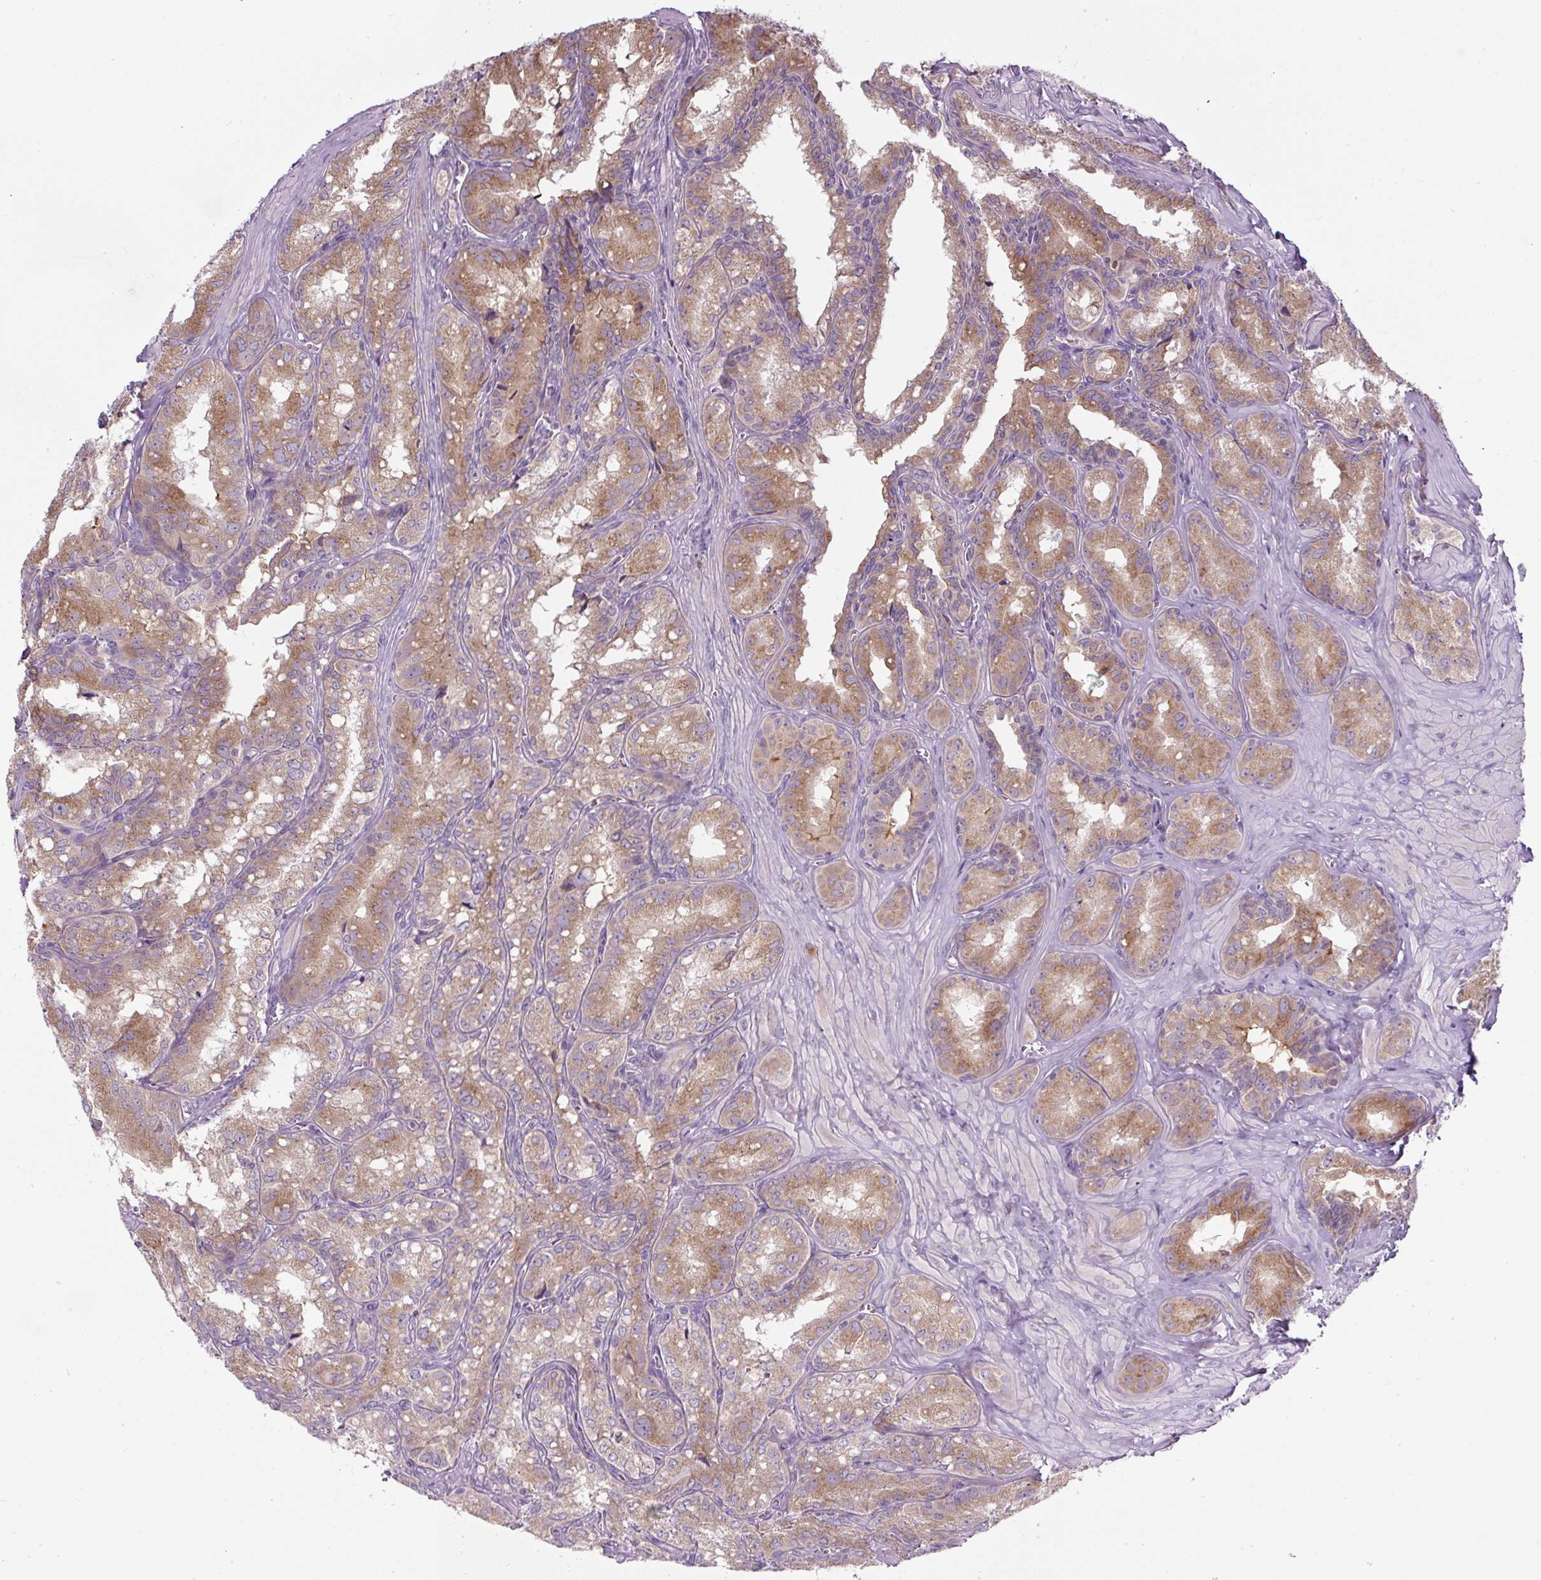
{"staining": {"intensity": "moderate", "quantity": ">75%", "location": "cytoplasmic/membranous"}, "tissue": "seminal vesicle", "cell_type": "Glandular cells", "image_type": "normal", "snomed": [{"axis": "morphology", "description": "Normal tissue, NOS"}, {"axis": "topography", "description": "Seminal veicle"}], "caption": "This histopathology image reveals IHC staining of benign seminal vesicle, with medium moderate cytoplasmic/membranous expression in approximately >75% of glandular cells.", "gene": "MLX", "patient": {"sex": "male", "age": 47}}